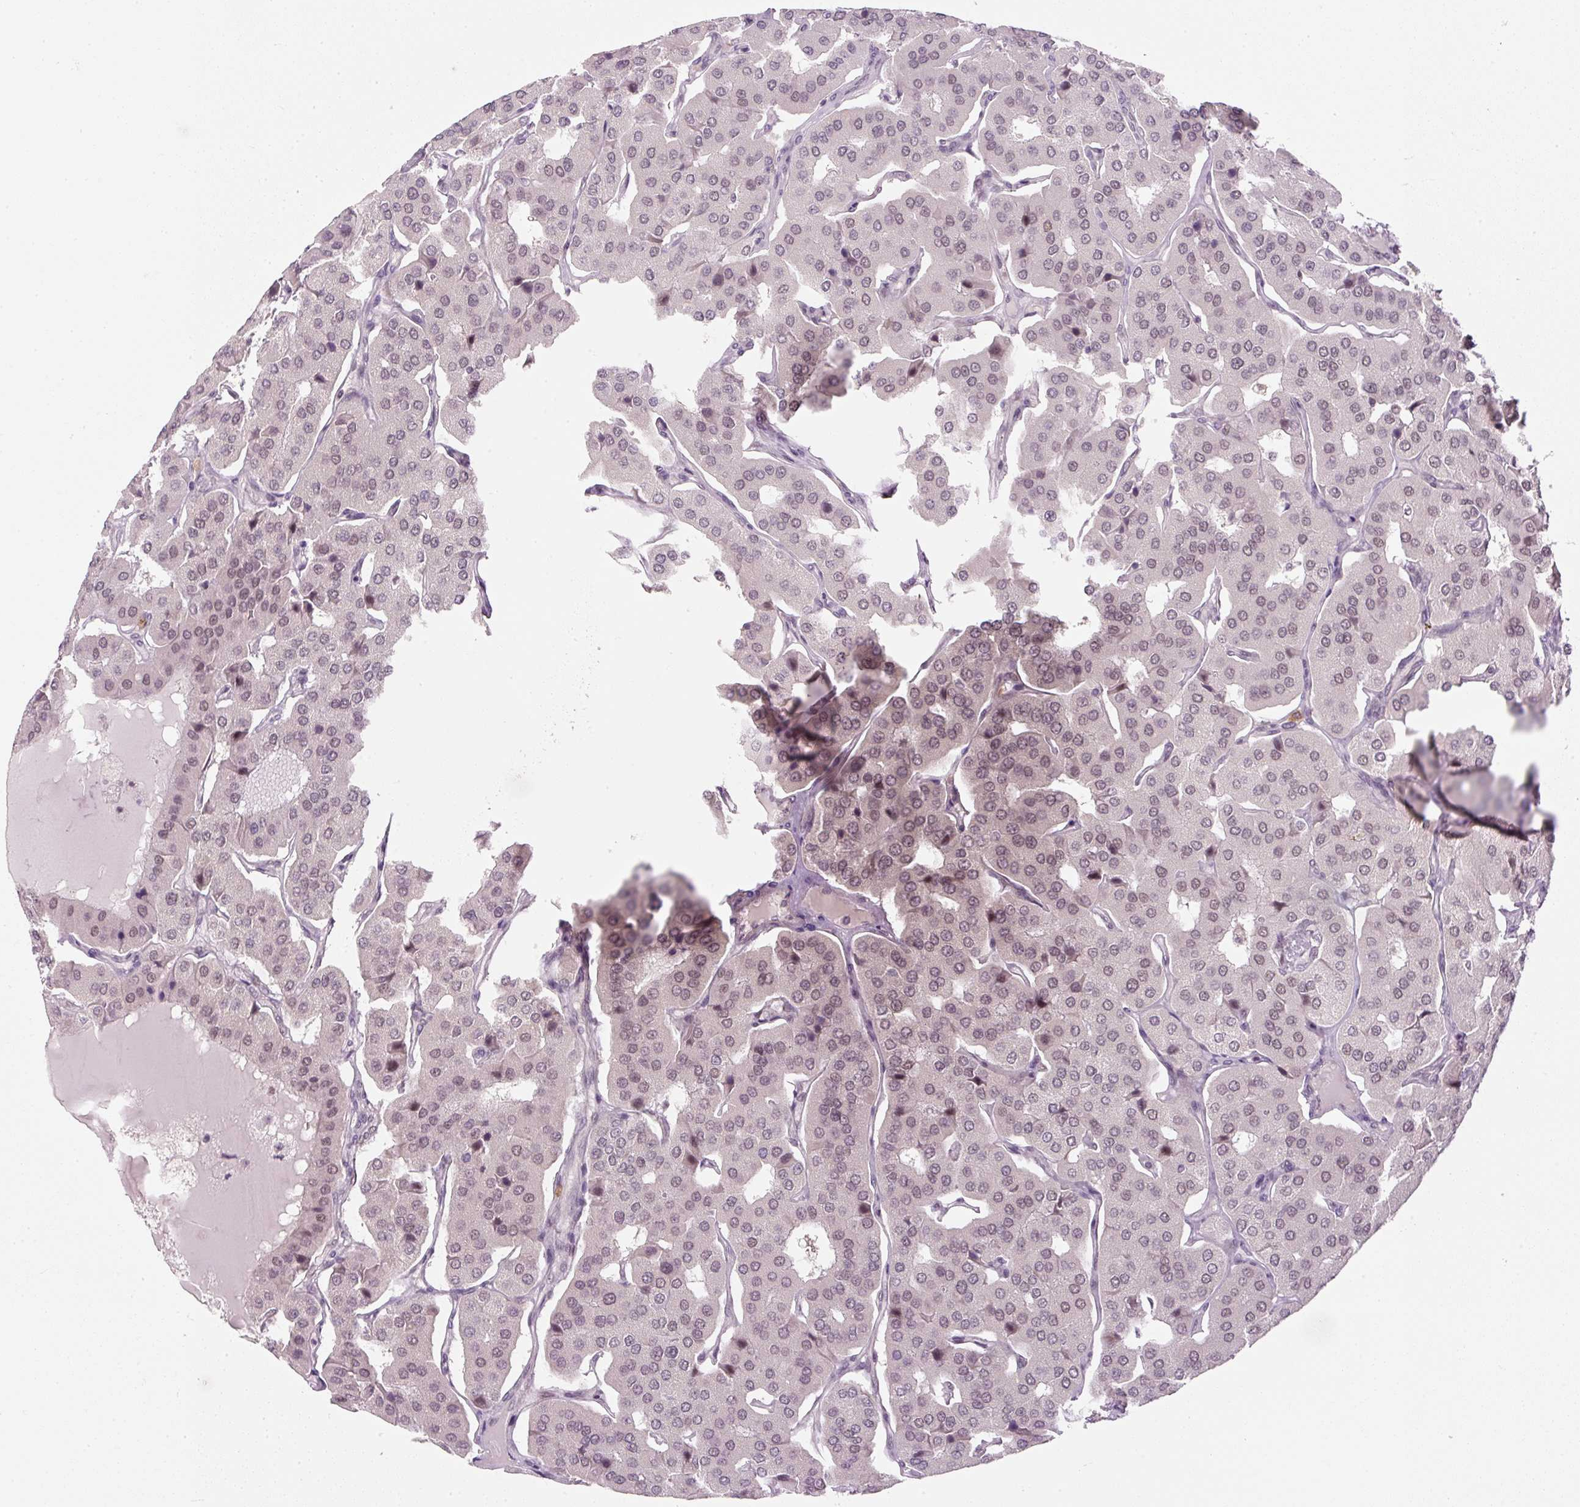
{"staining": {"intensity": "weak", "quantity": "25%-75%", "location": "nuclear"}, "tissue": "parathyroid gland", "cell_type": "Glandular cells", "image_type": "normal", "snomed": [{"axis": "morphology", "description": "Normal tissue, NOS"}, {"axis": "morphology", "description": "Adenoma, NOS"}, {"axis": "topography", "description": "Parathyroid gland"}], "caption": "About 25%-75% of glandular cells in normal parathyroid gland reveal weak nuclear protein positivity as visualized by brown immunohistochemical staining.", "gene": "U2AF2", "patient": {"sex": "female", "age": 86}}